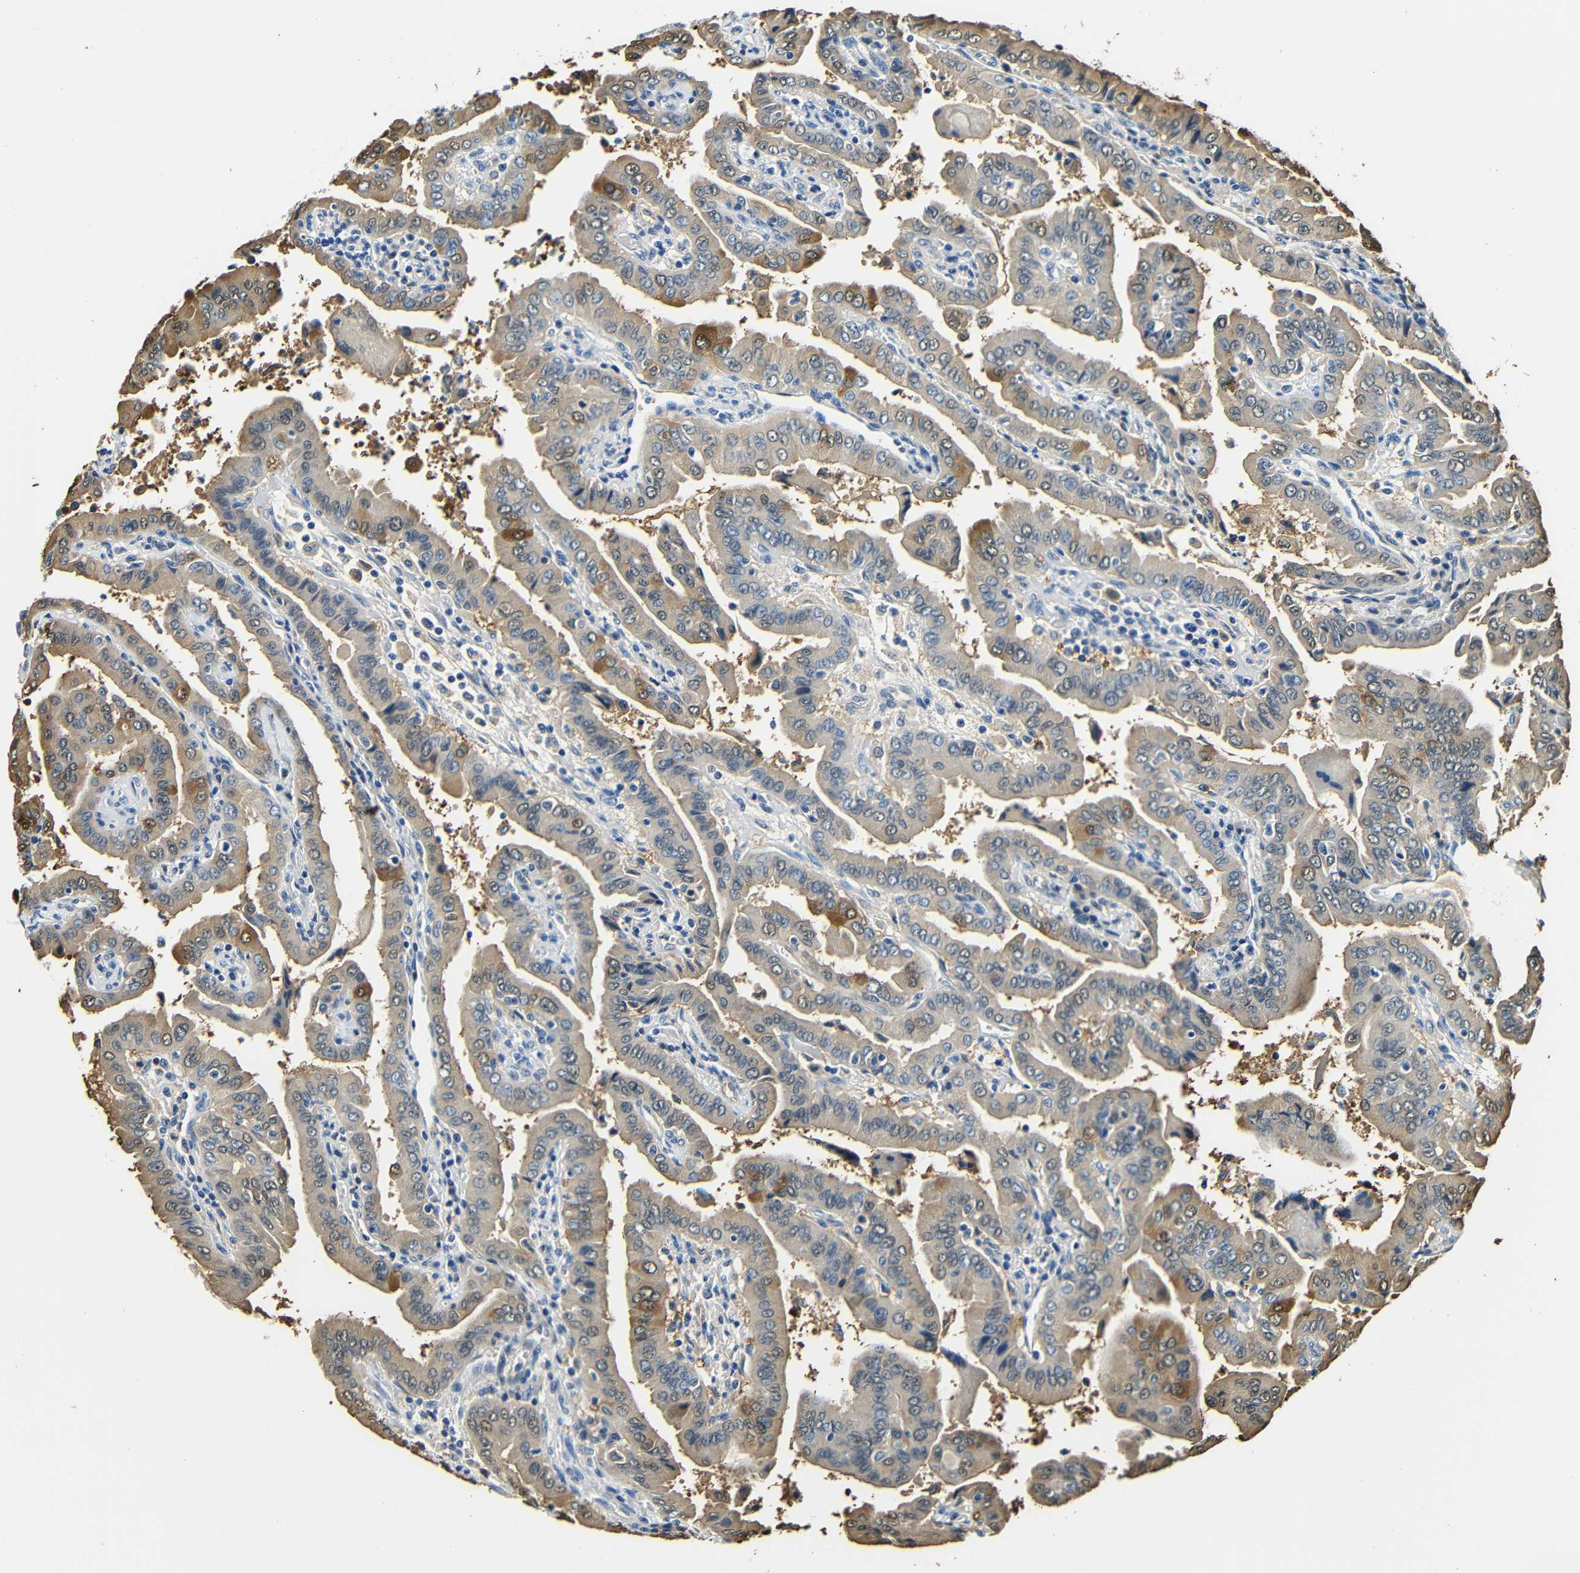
{"staining": {"intensity": "moderate", "quantity": ">75%", "location": "cytoplasmic/membranous"}, "tissue": "thyroid cancer", "cell_type": "Tumor cells", "image_type": "cancer", "snomed": [{"axis": "morphology", "description": "Papillary adenocarcinoma, NOS"}, {"axis": "topography", "description": "Thyroid gland"}], "caption": "This micrograph exhibits thyroid papillary adenocarcinoma stained with immunohistochemistry to label a protein in brown. The cytoplasmic/membranous of tumor cells show moderate positivity for the protein. Nuclei are counter-stained blue.", "gene": "FMO5", "patient": {"sex": "male", "age": 33}}